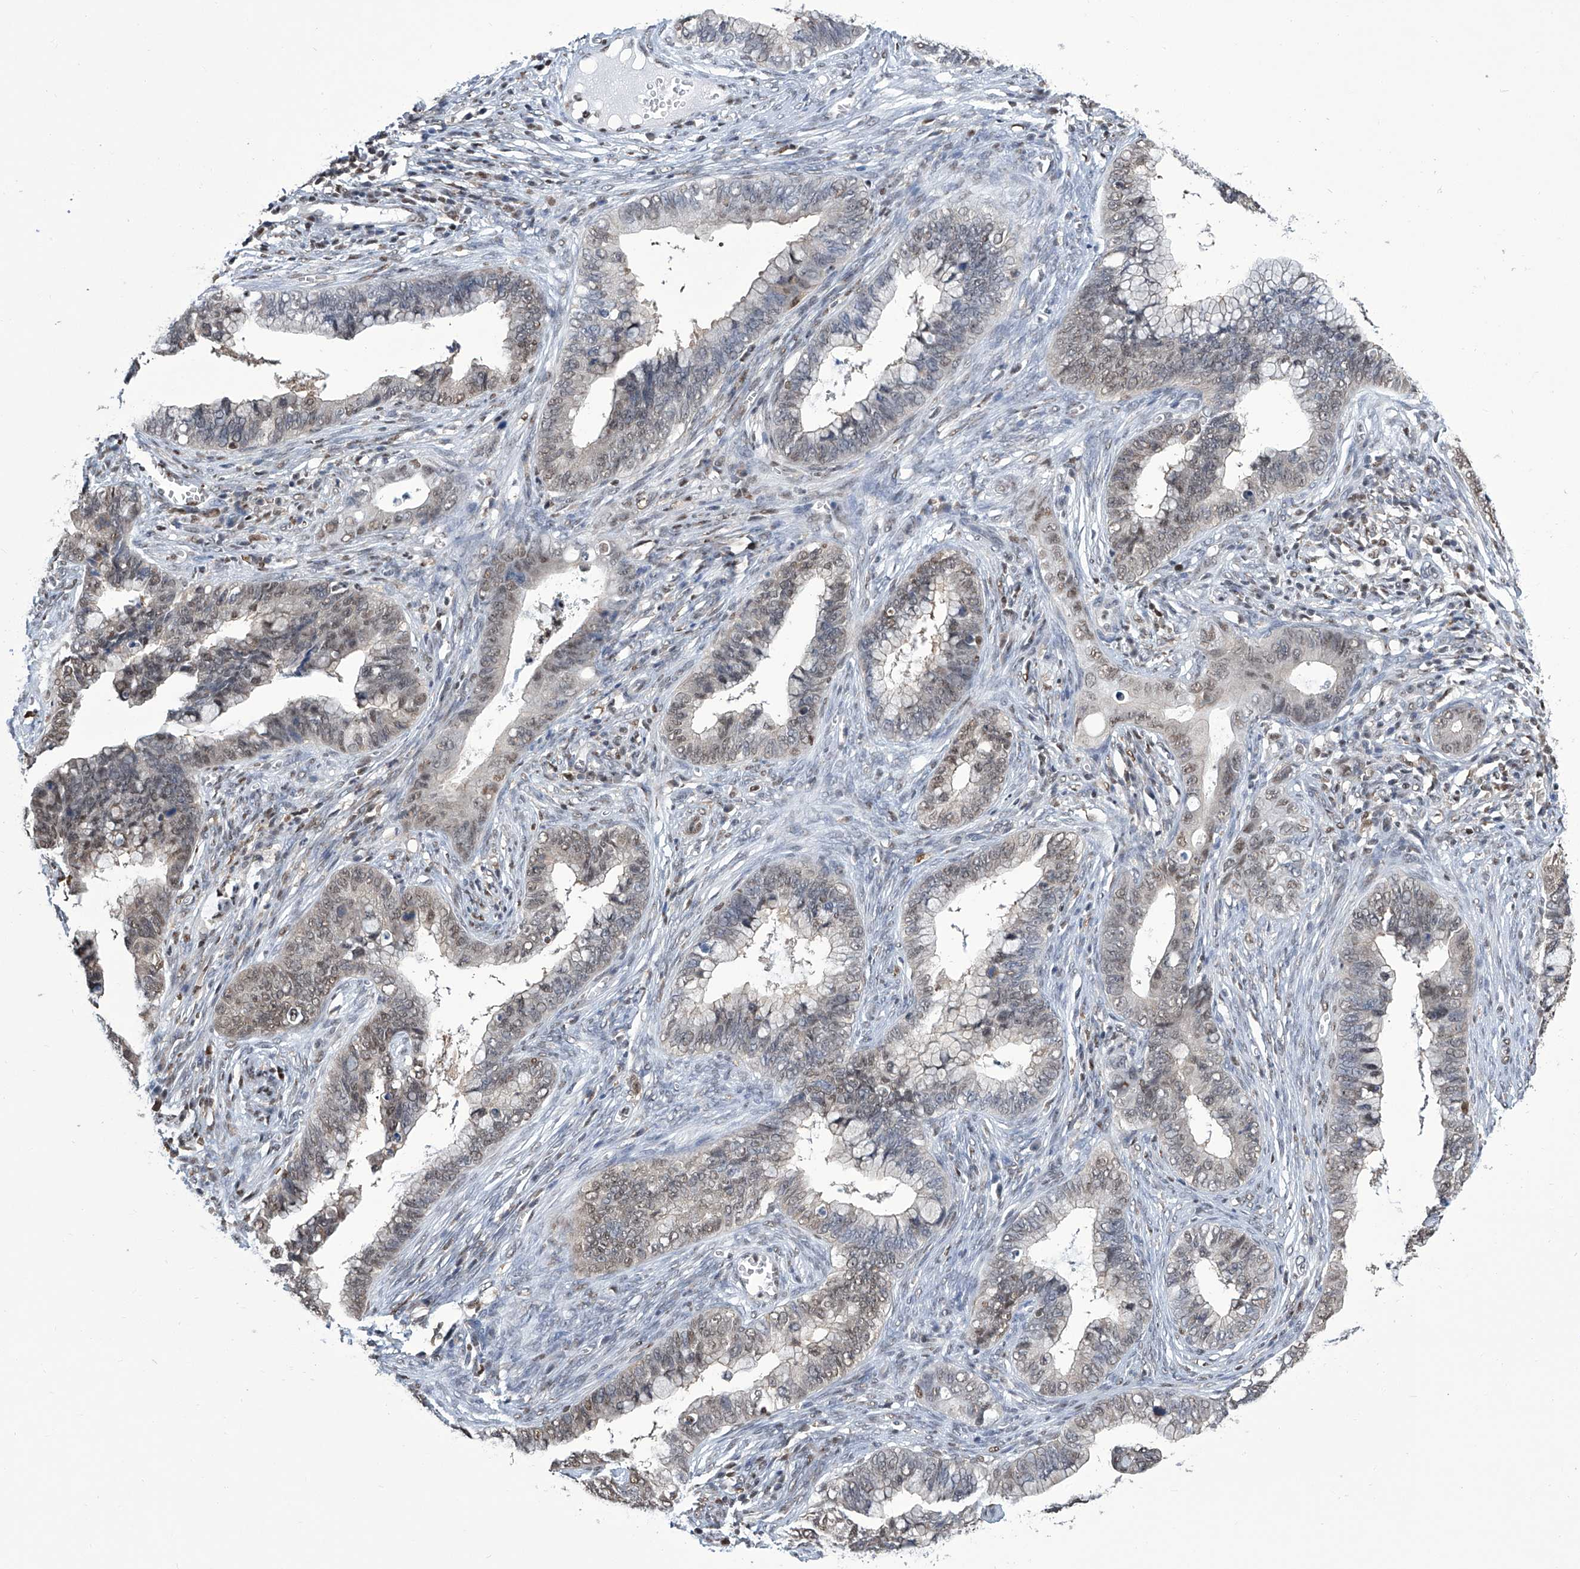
{"staining": {"intensity": "weak", "quantity": ">75%", "location": "nuclear"}, "tissue": "cervical cancer", "cell_type": "Tumor cells", "image_type": "cancer", "snomed": [{"axis": "morphology", "description": "Adenocarcinoma, NOS"}, {"axis": "topography", "description": "Cervix"}], "caption": "The micrograph demonstrates staining of adenocarcinoma (cervical), revealing weak nuclear protein expression (brown color) within tumor cells. (brown staining indicates protein expression, while blue staining denotes nuclei).", "gene": "SREBF2", "patient": {"sex": "female", "age": 44}}